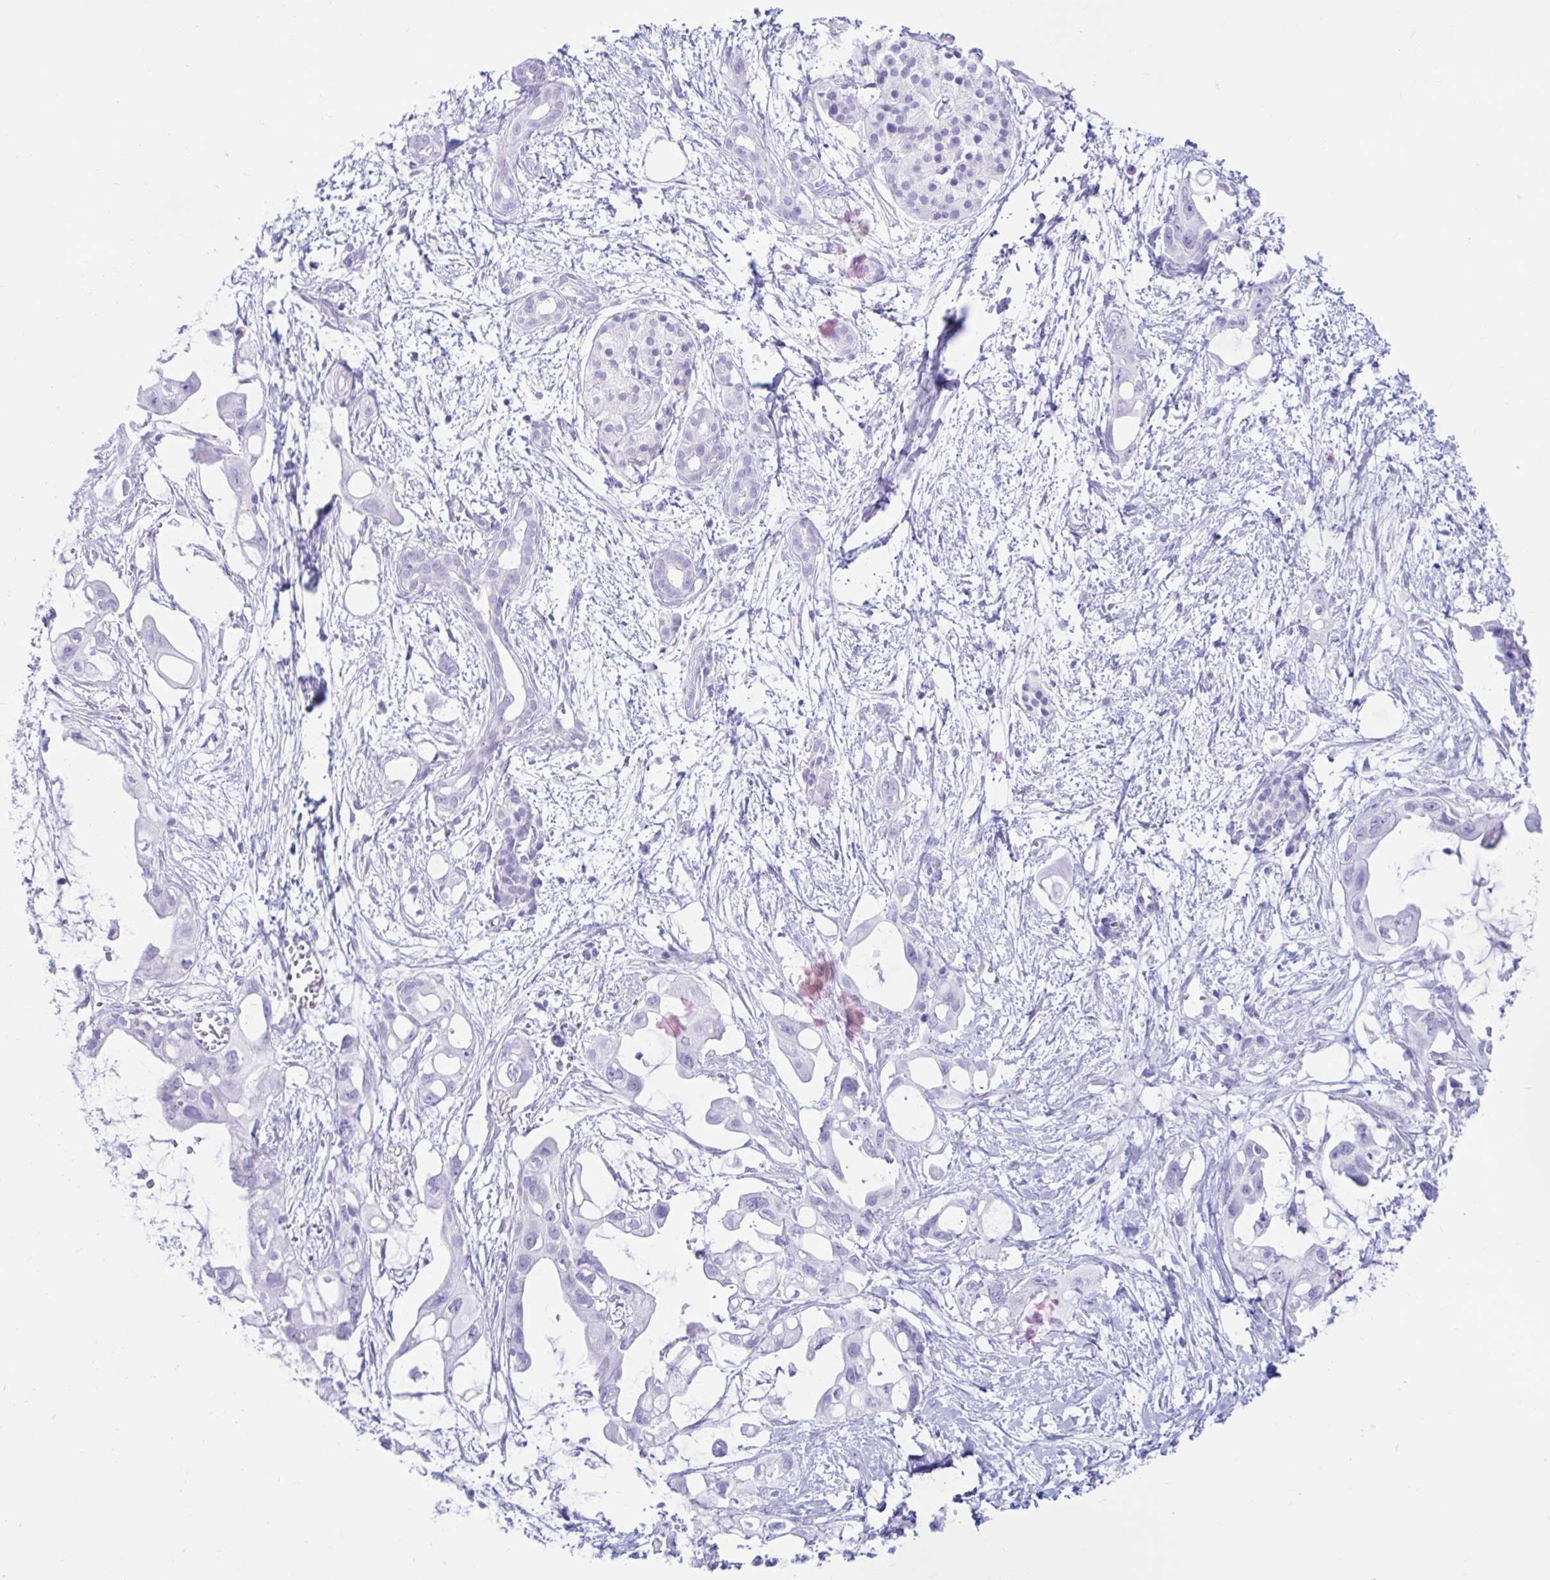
{"staining": {"intensity": "negative", "quantity": "none", "location": "none"}, "tissue": "pancreatic cancer", "cell_type": "Tumor cells", "image_type": "cancer", "snomed": [{"axis": "morphology", "description": "Adenocarcinoma, NOS"}, {"axis": "topography", "description": "Pancreas"}], "caption": "High power microscopy micrograph of an immunohistochemistry image of pancreatic cancer, revealing no significant positivity in tumor cells.", "gene": "BEST1", "patient": {"sex": "male", "age": 61}}